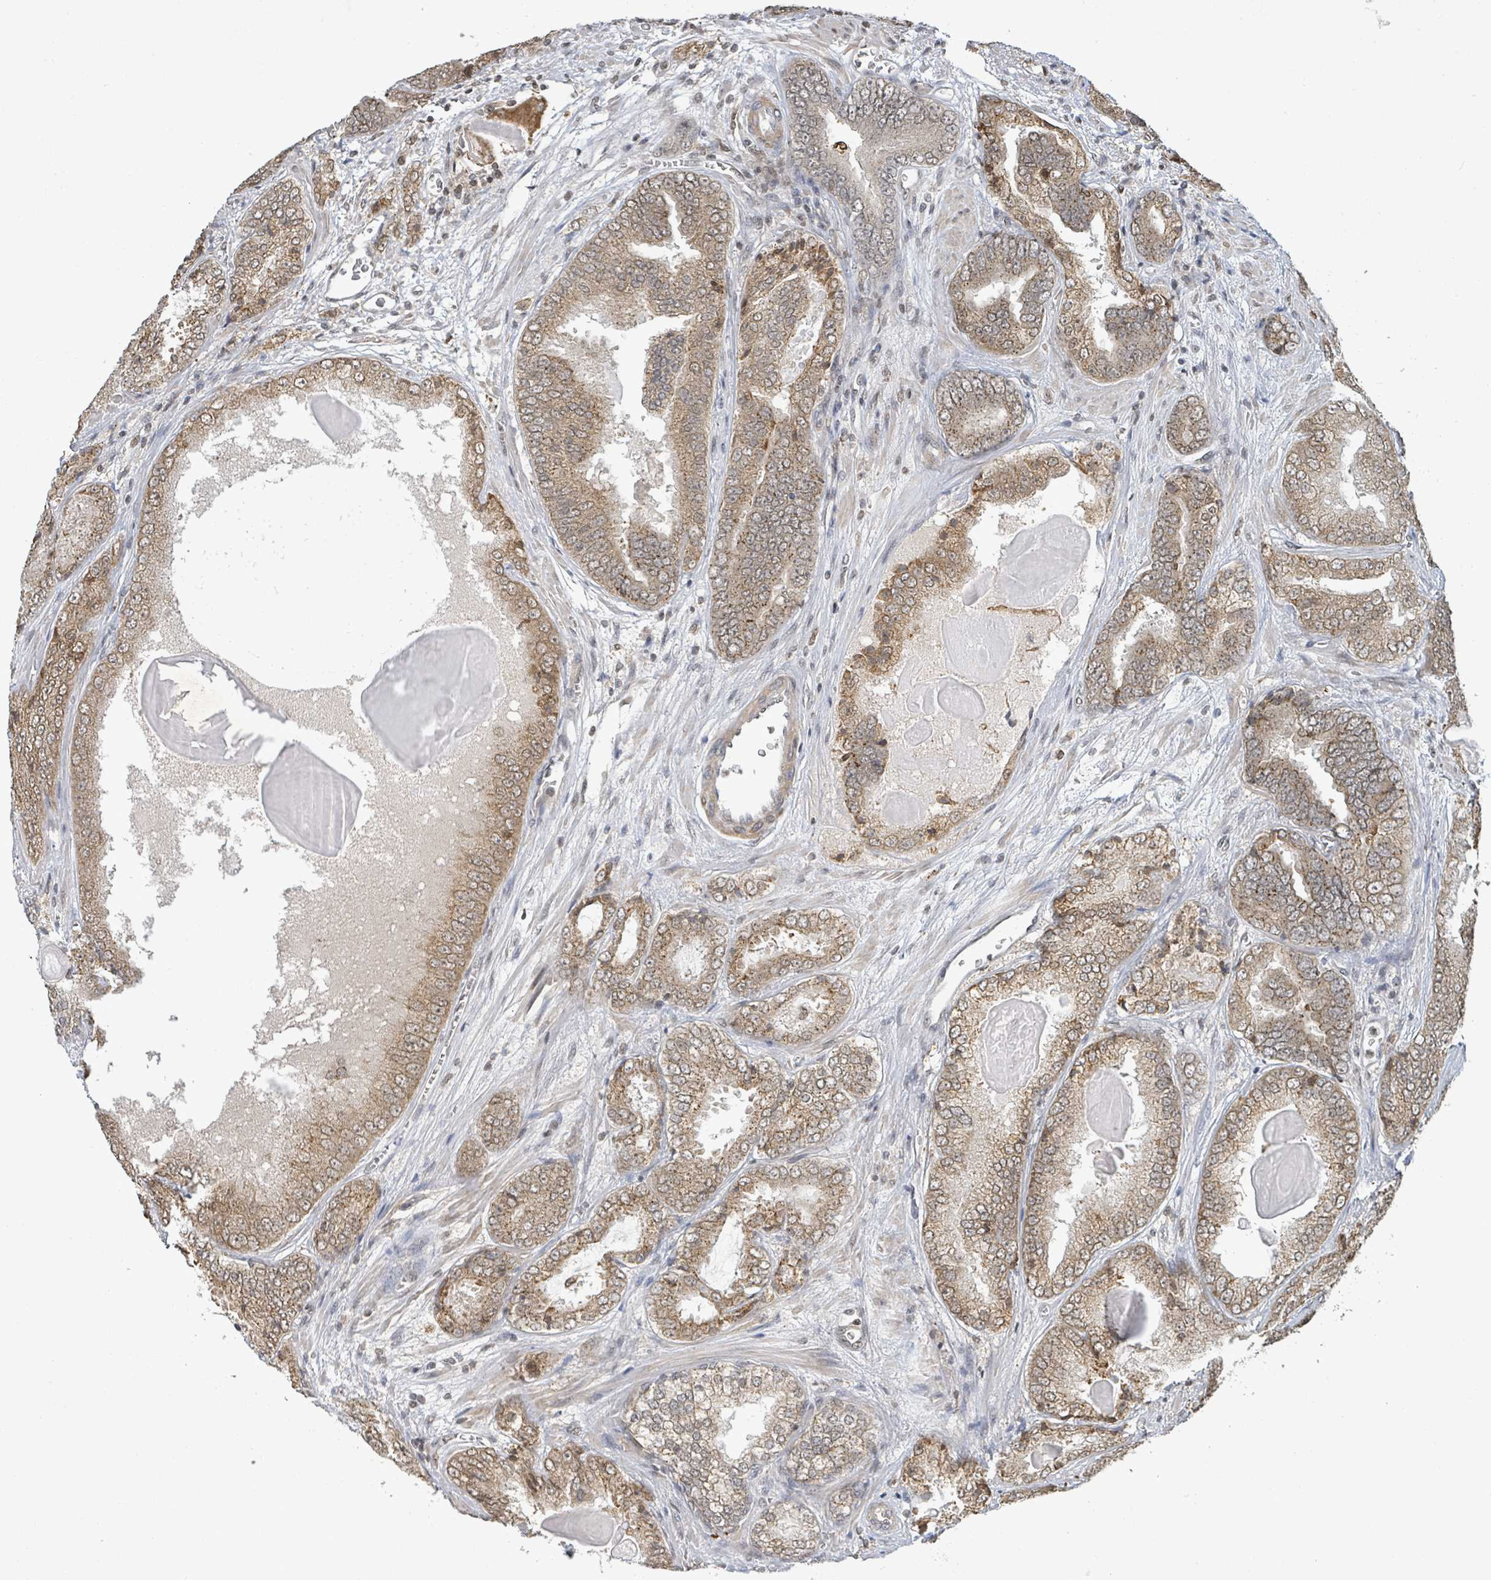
{"staining": {"intensity": "moderate", "quantity": ">75%", "location": "cytoplasmic/membranous,nuclear"}, "tissue": "prostate cancer", "cell_type": "Tumor cells", "image_type": "cancer", "snomed": [{"axis": "morphology", "description": "Adenocarcinoma, High grade"}, {"axis": "topography", "description": "Prostate"}], "caption": "The micrograph shows staining of high-grade adenocarcinoma (prostate), revealing moderate cytoplasmic/membranous and nuclear protein staining (brown color) within tumor cells. The protein is shown in brown color, while the nuclei are stained blue.", "gene": "SBF2", "patient": {"sex": "male", "age": 63}}